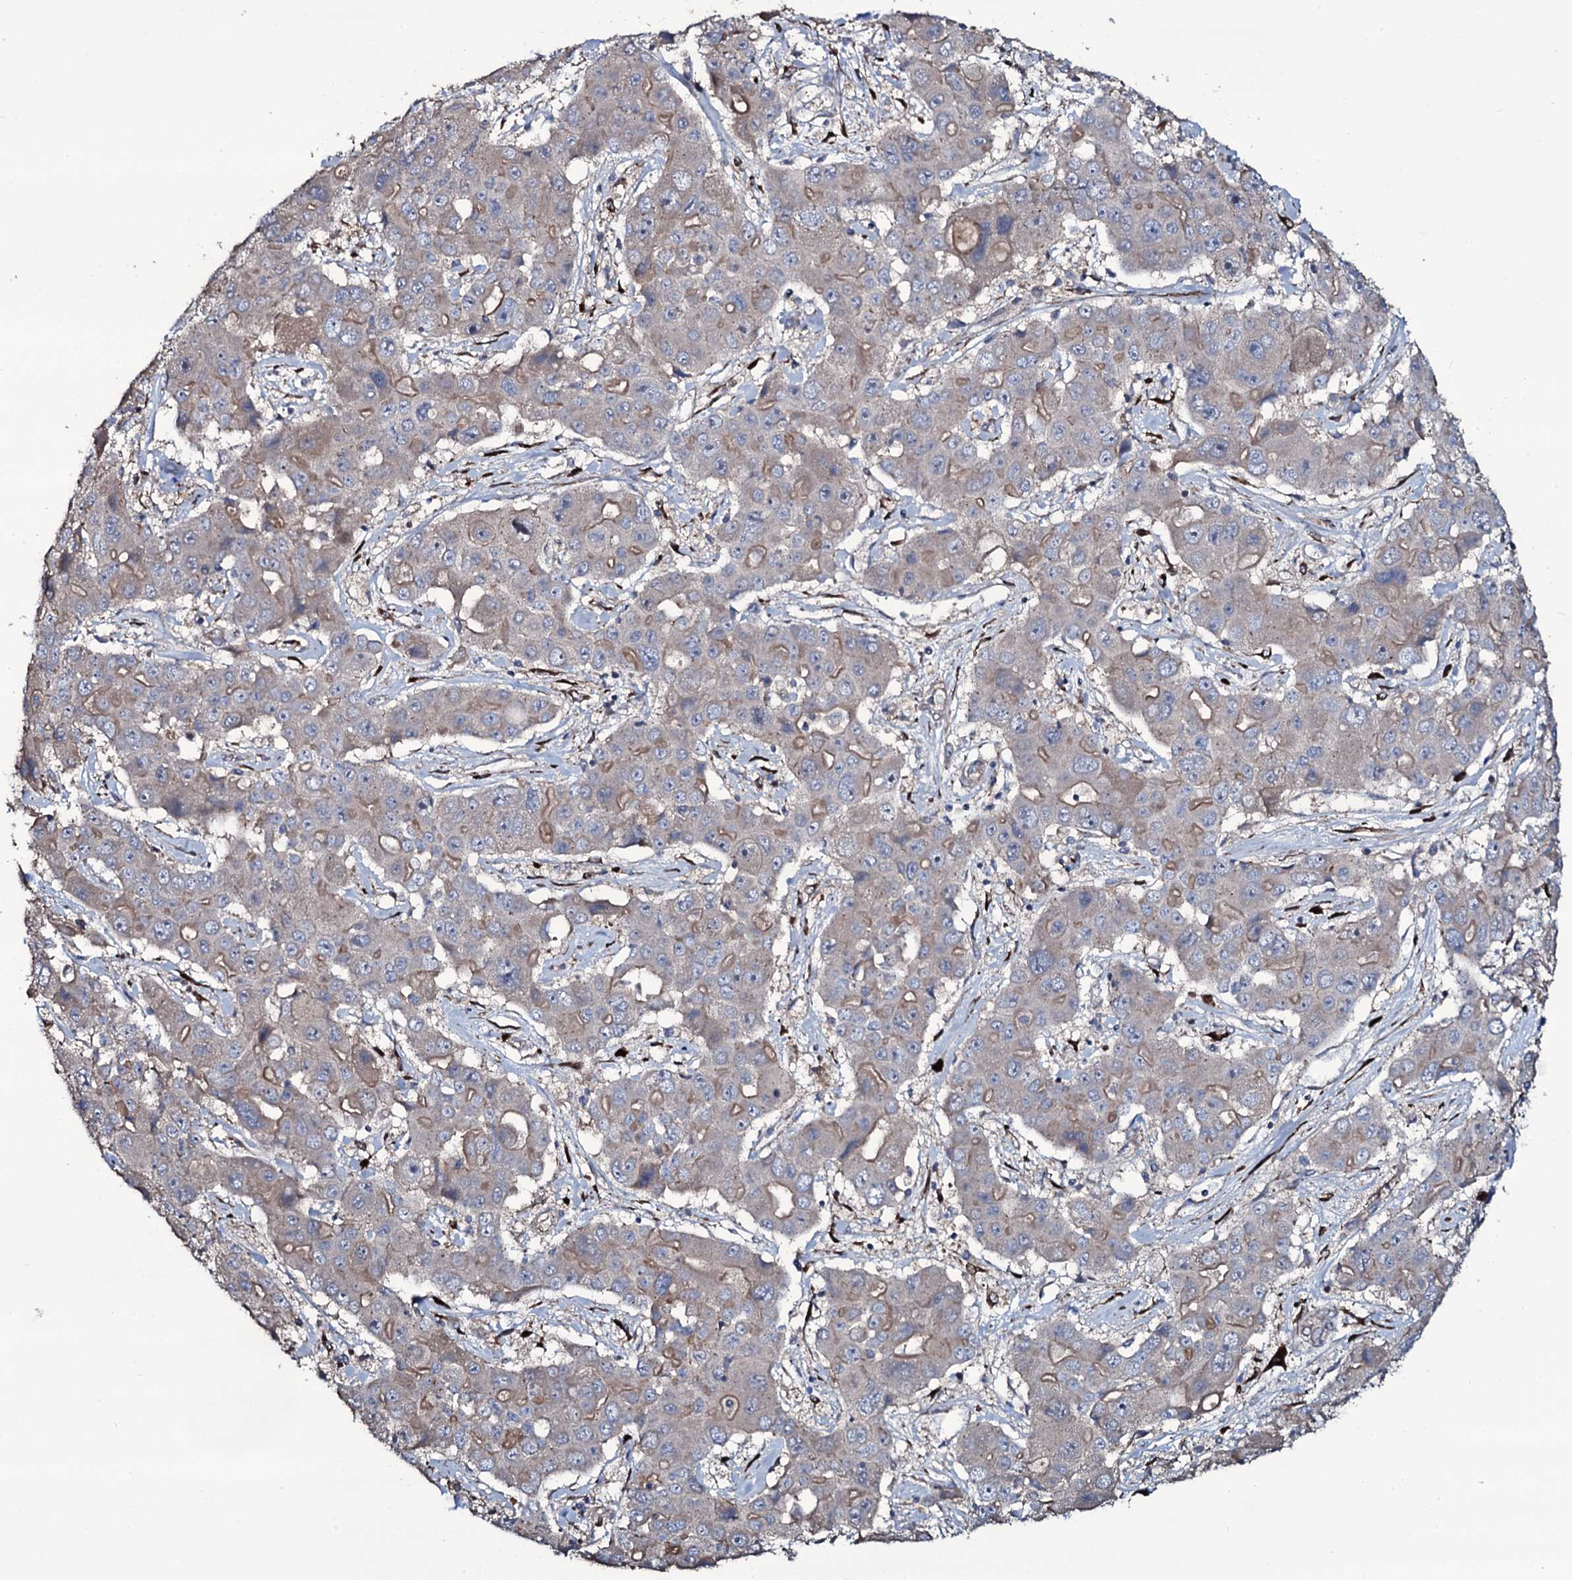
{"staining": {"intensity": "moderate", "quantity": "<25%", "location": "cytoplasmic/membranous"}, "tissue": "liver cancer", "cell_type": "Tumor cells", "image_type": "cancer", "snomed": [{"axis": "morphology", "description": "Cholangiocarcinoma"}, {"axis": "topography", "description": "Liver"}], "caption": "The immunohistochemical stain shows moderate cytoplasmic/membranous staining in tumor cells of liver cancer (cholangiocarcinoma) tissue.", "gene": "WIPF3", "patient": {"sex": "male", "age": 67}}